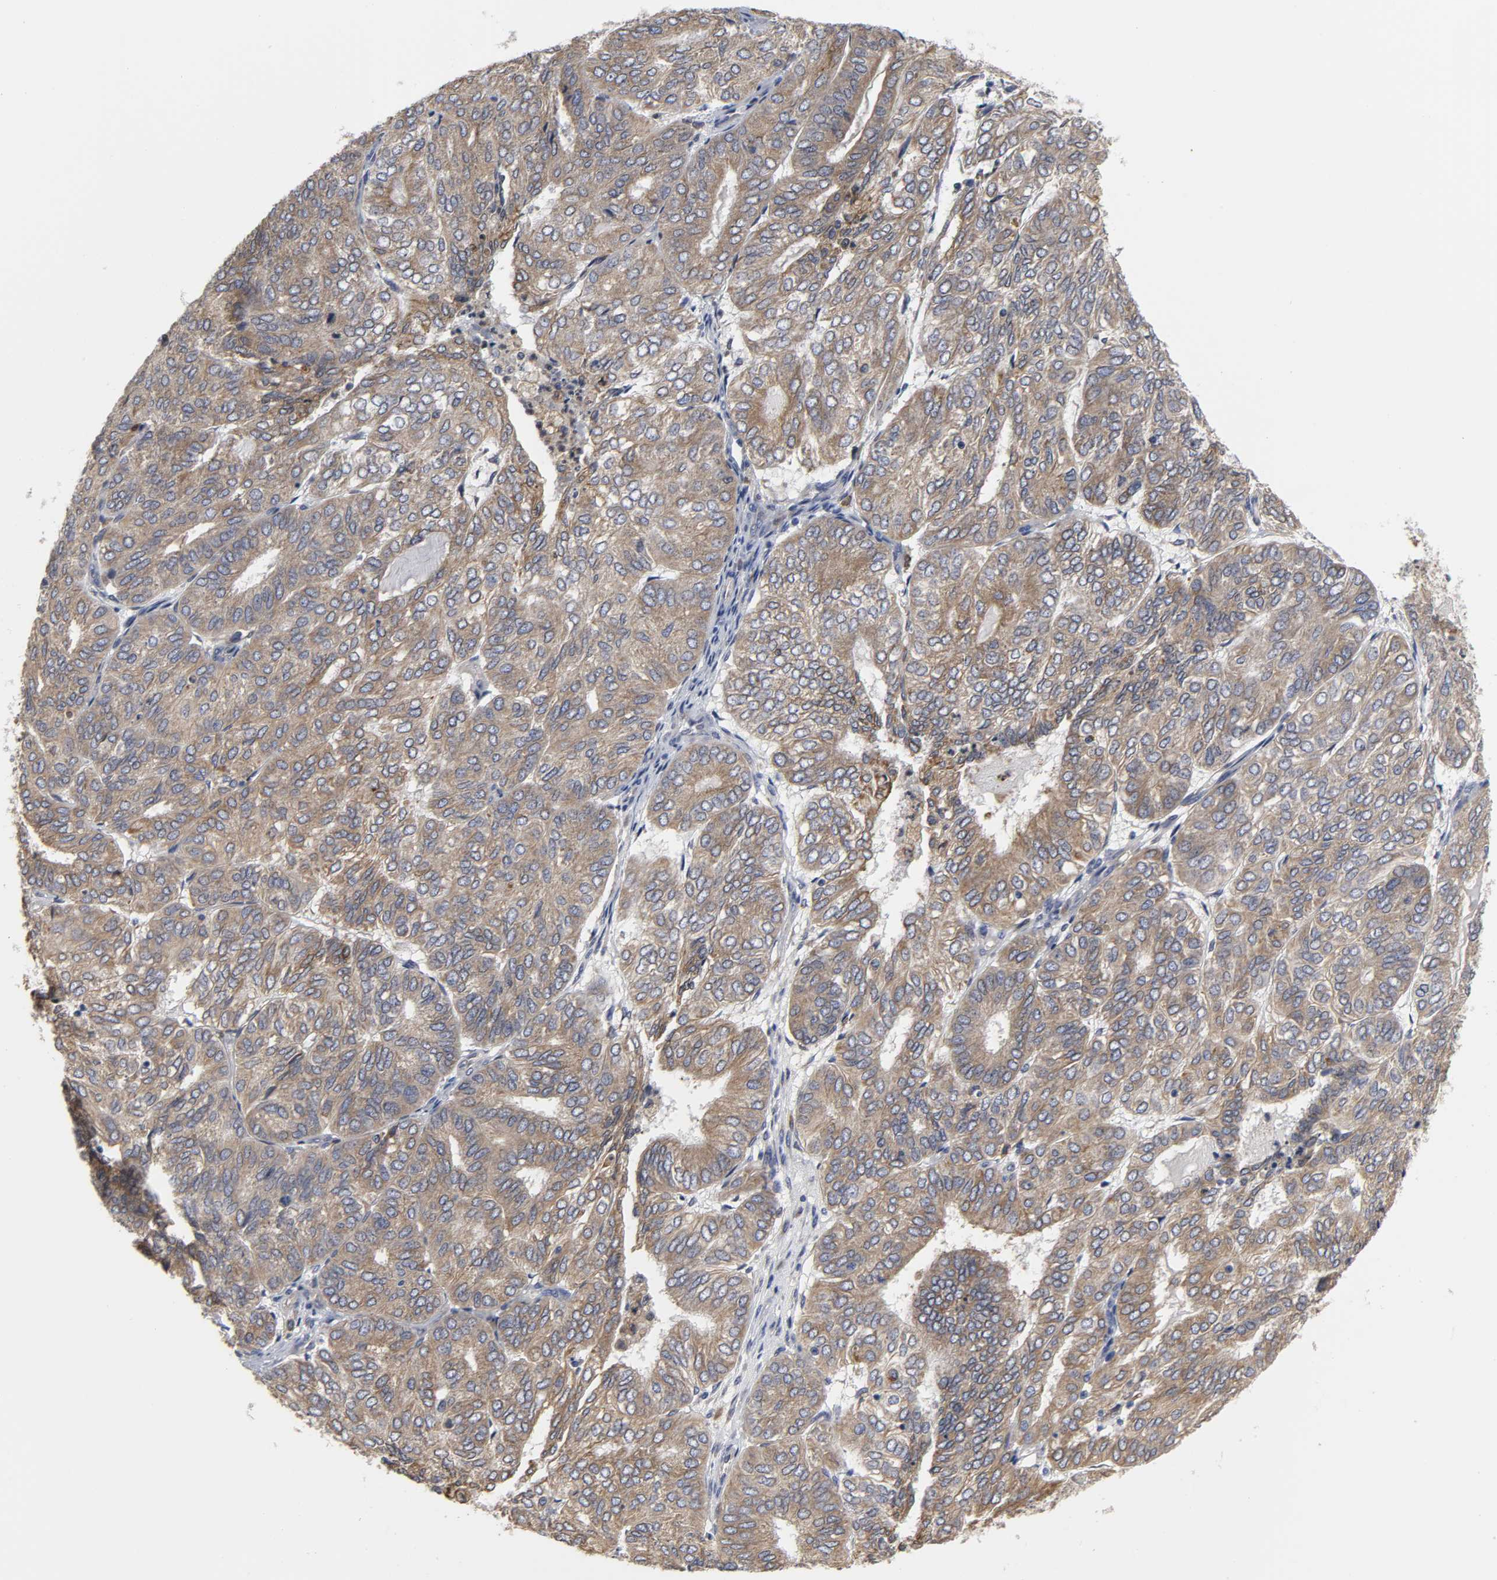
{"staining": {"intensity": "weak", "quantity": ">75%", "location": "cytoplasmic/membranous"}, "tissue": "endometrial cancer", "cell_type": "Tumor cells", "image_type": "cancer", "snomed": [{"axis": "morphology", "description": "Adenocarcinoma, NOS"}, {"axis": "topography", "description": "Uterus"}], "caption": "IHC image of human endometrial adenocarcinoma stained for a protein (brown), which displays low levels of weak cytoplasmic/membranous positivity in about >75% of tumor cells.", "gene": "HCK", "patient": {"sex": "female", "age": 60}}